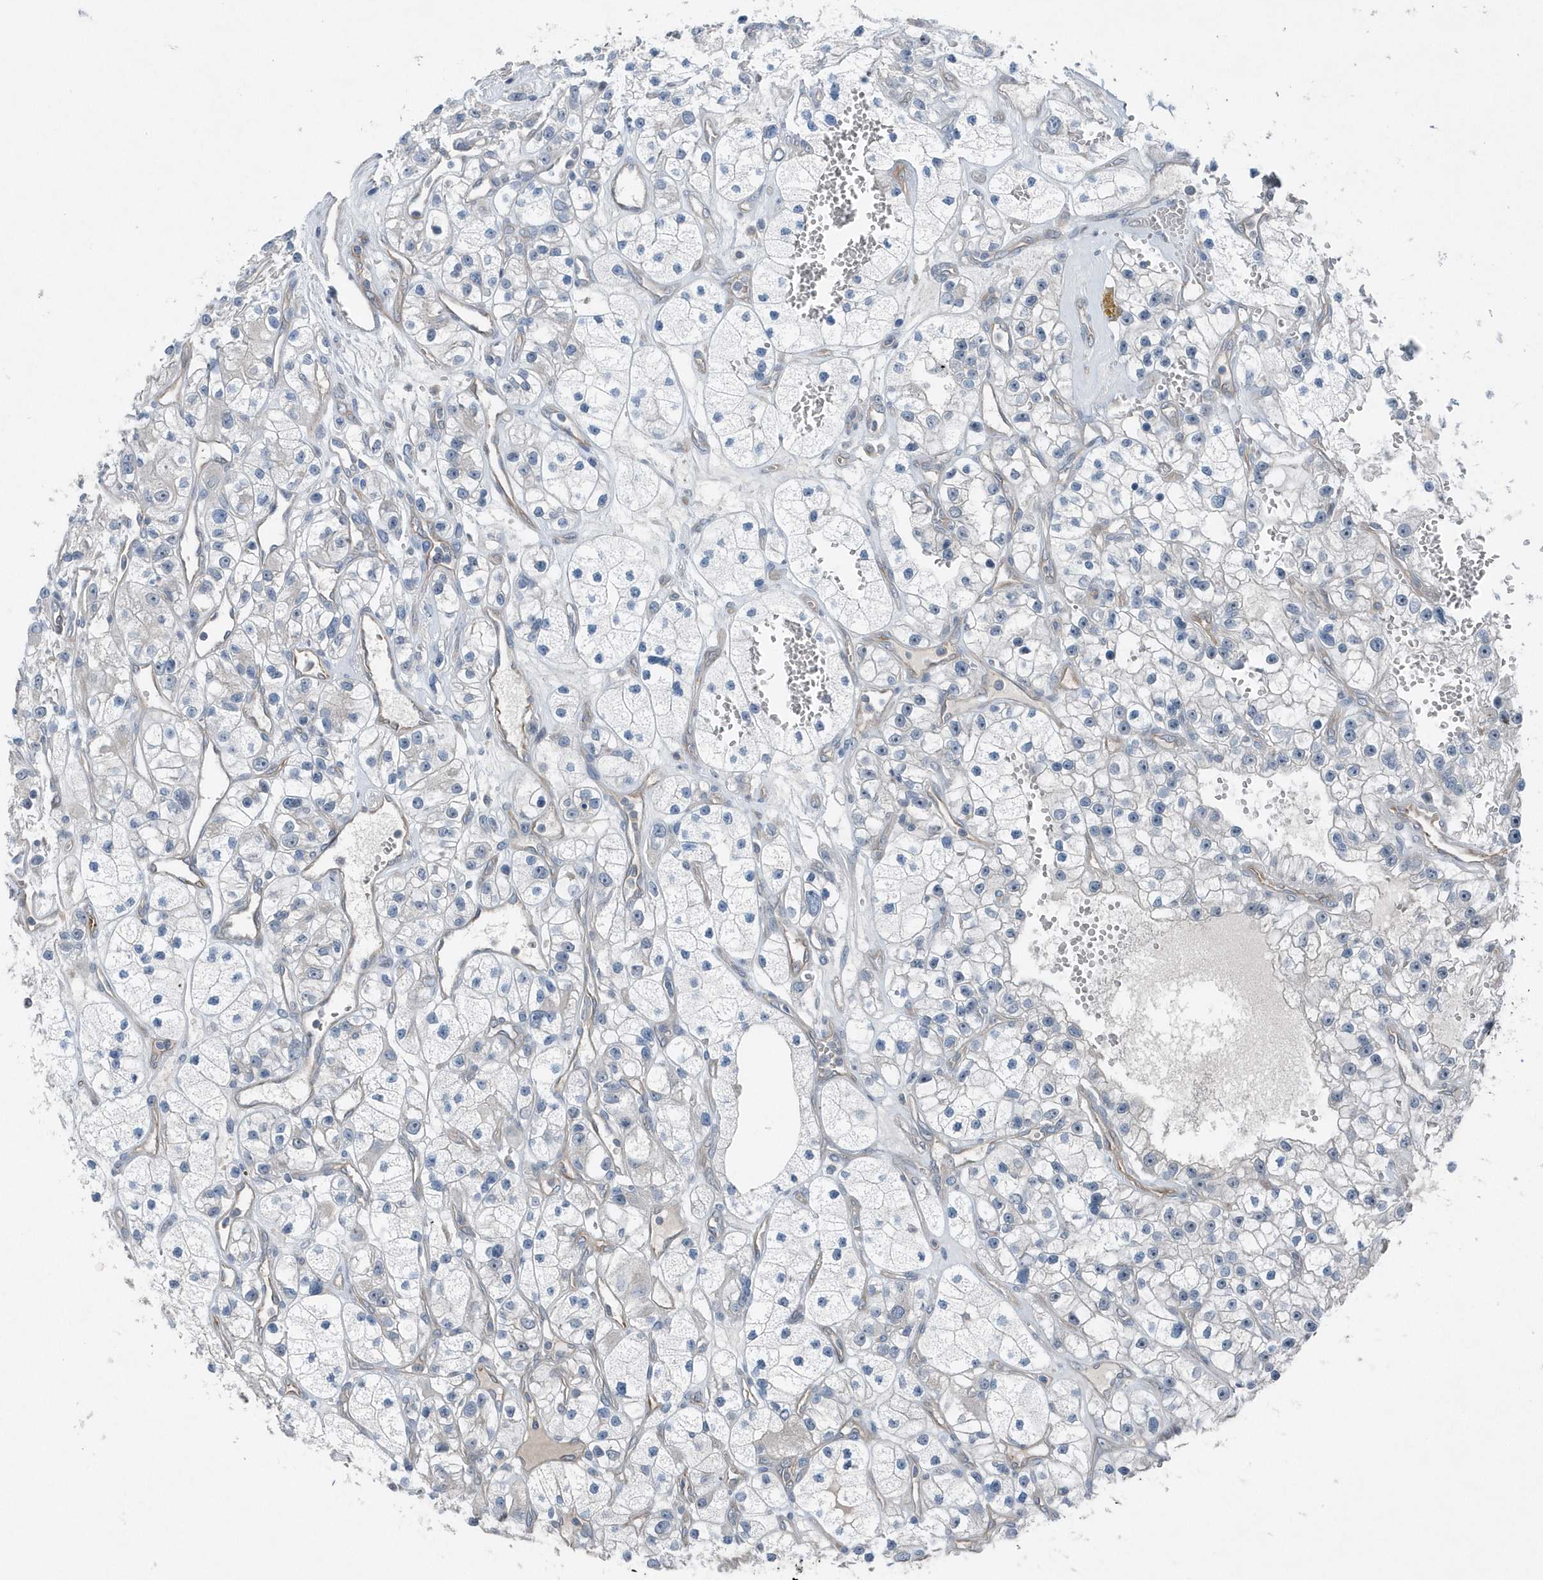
{"staining": {"intensity": "negative", "quantity": "none", "location": "none"}, "tissue": "renal cancer", "cell_type": "Tumor cells", "image_type": "cancer", "snomed": [{"axis": "morphology", "description": "Adenocarcinoma, NOS"}, {"axis": "topography", "description": "Kidney"}], "caption": "IHC micrograph of neoplastic tissue: renal cancer stained with DAB (3,3'-diaminobenzidine) displays no significant protein positivity in tumor cells.", "gene": "MCC", "patient": {"sex": "female", "age": 57}}